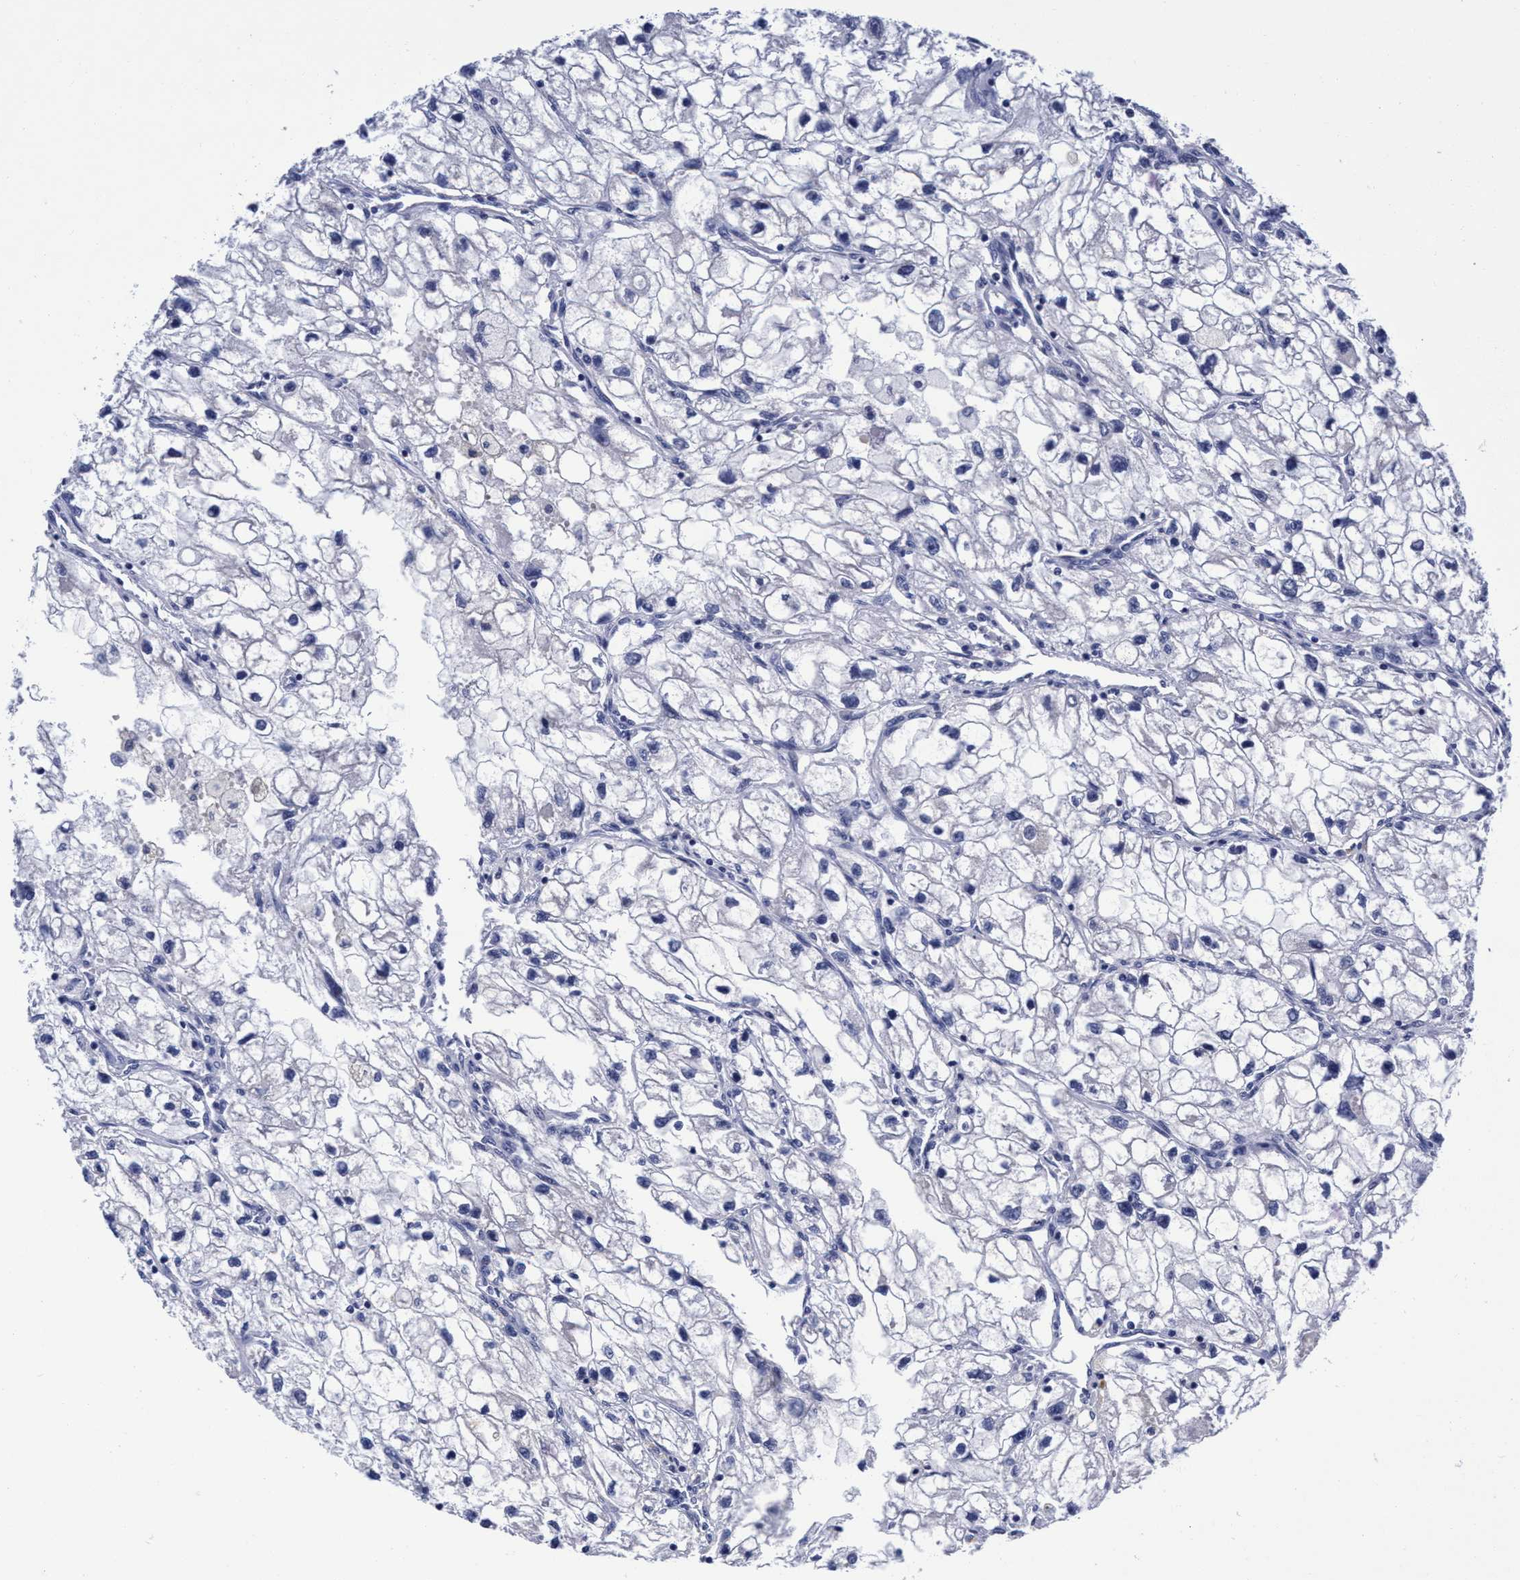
{"staining": {"intensity": "negative", "quantity": "none", "location": "none"}, "tissue": "renal cancer", "cell_type": "Tumor cells", "image_type": "cancer", "snomed": [{"axis": "morphology", "description": "Adenocarcinoma, NOS"}, {"axis": "topography", "description": "Kidney"}], "caption": "Immunohistochemical staining of human renal adenocarcinoma demonstrates no significant staining in tumor cells.", "gene": "PLPPR1", "patient": {"sex": "female", "age": 70}}